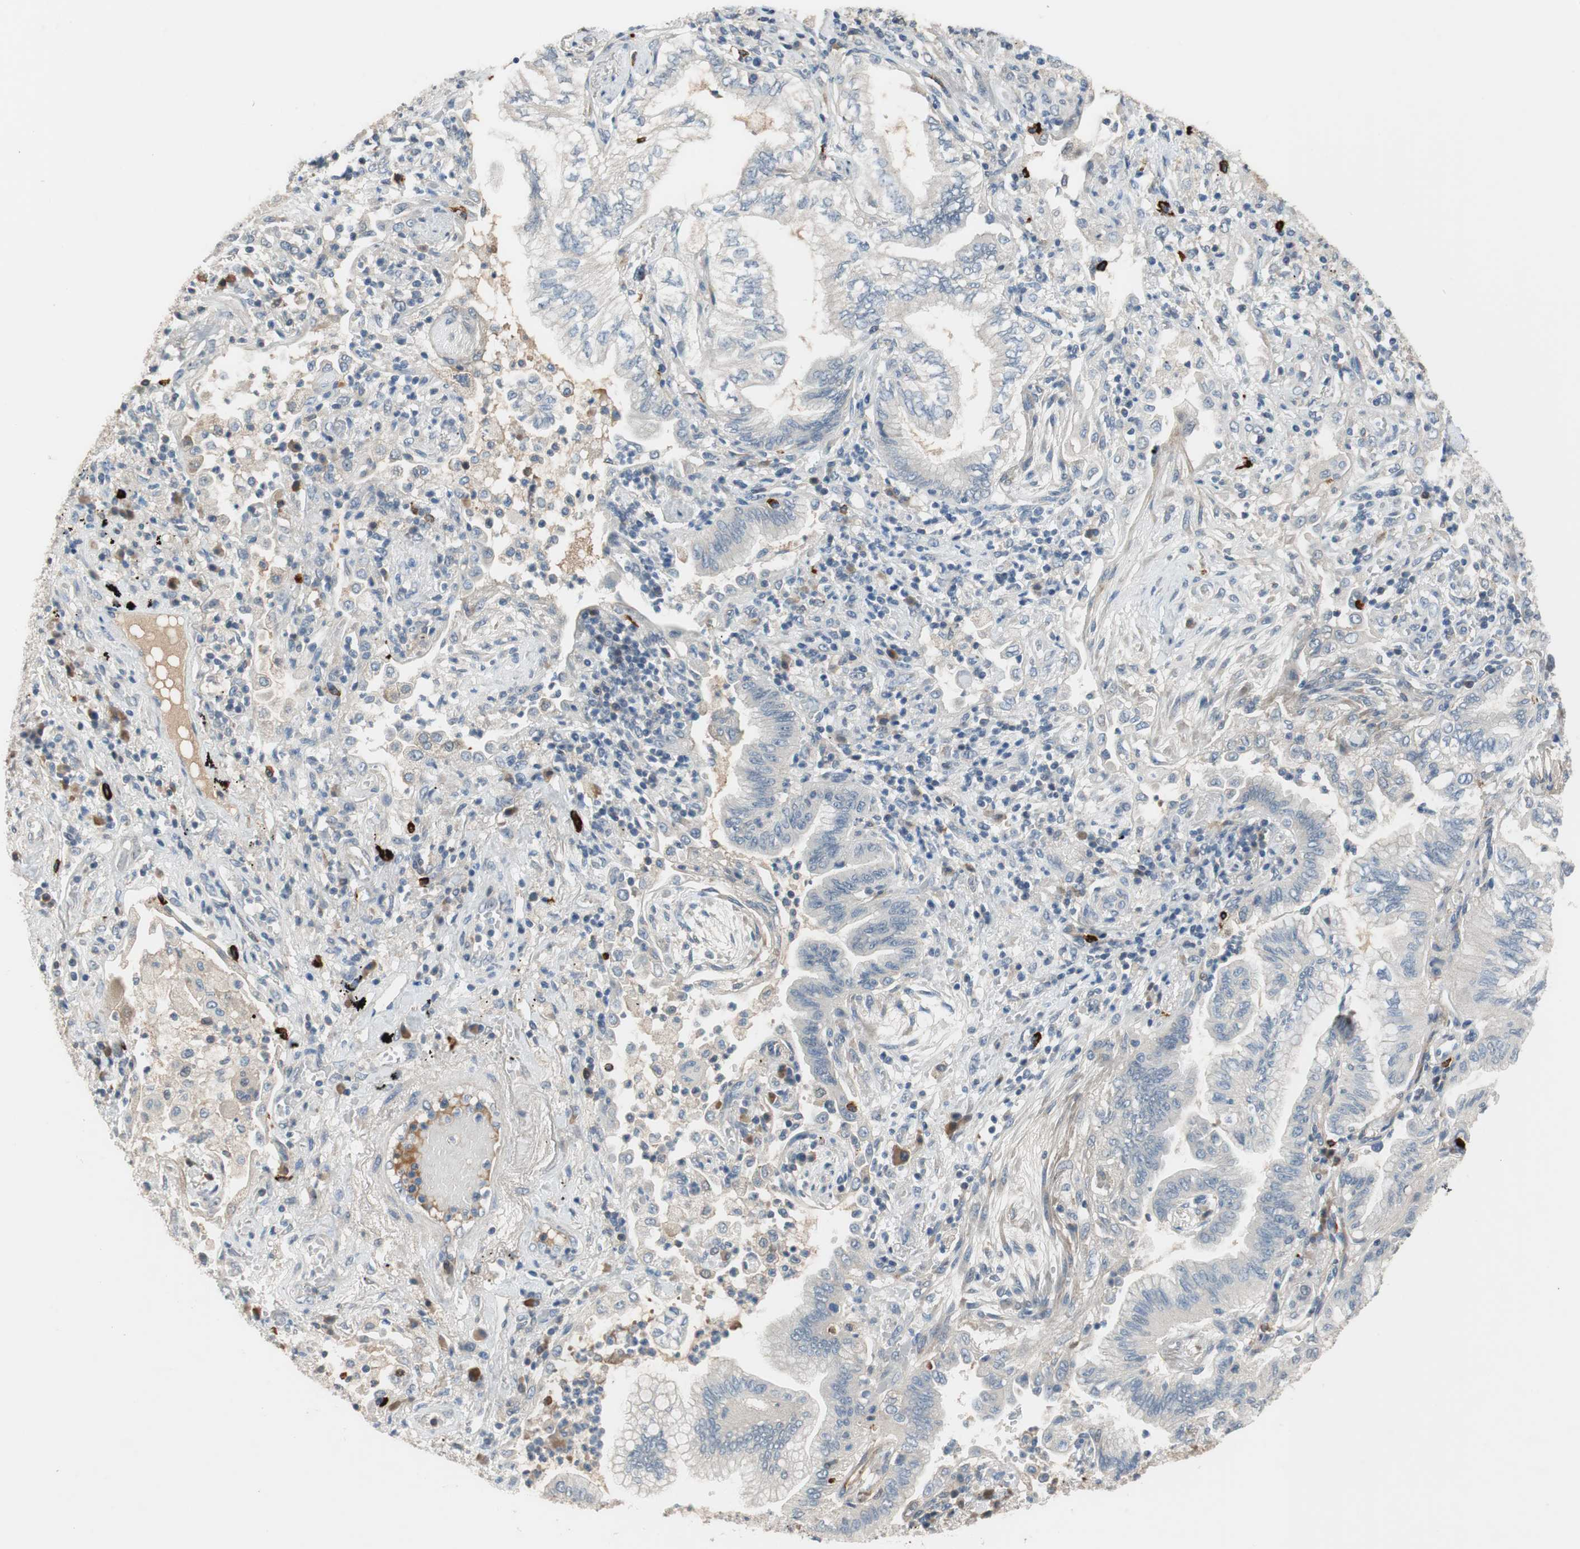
{"staining": {"intensity": "negative", "quantity": "none", "location": "none"}, "tissue": "lung cancer", "cell_type": "Tumor cells", "image_type": "cancer", "snomed": [{"axis": "morphology", "description": "Normal tissue, NOS"}, {"axis": "morphology", "description": "Adenocarcinoma, NOS"}, {"axis": "topography", "description": "Bronchus"}, {"axis": "topography", "description": "Lung"}], "caption": "DAB immunohistochemical staining of human lung adenocarcinoma shows no significant staining in tumor cells. (Stains: DAB IHC with hematoxylin counter stain, Microscopy: brightfield microscopy at high magnification).", "gene": "COL12A1", "patient": {"sex": "female", "age": 70}}